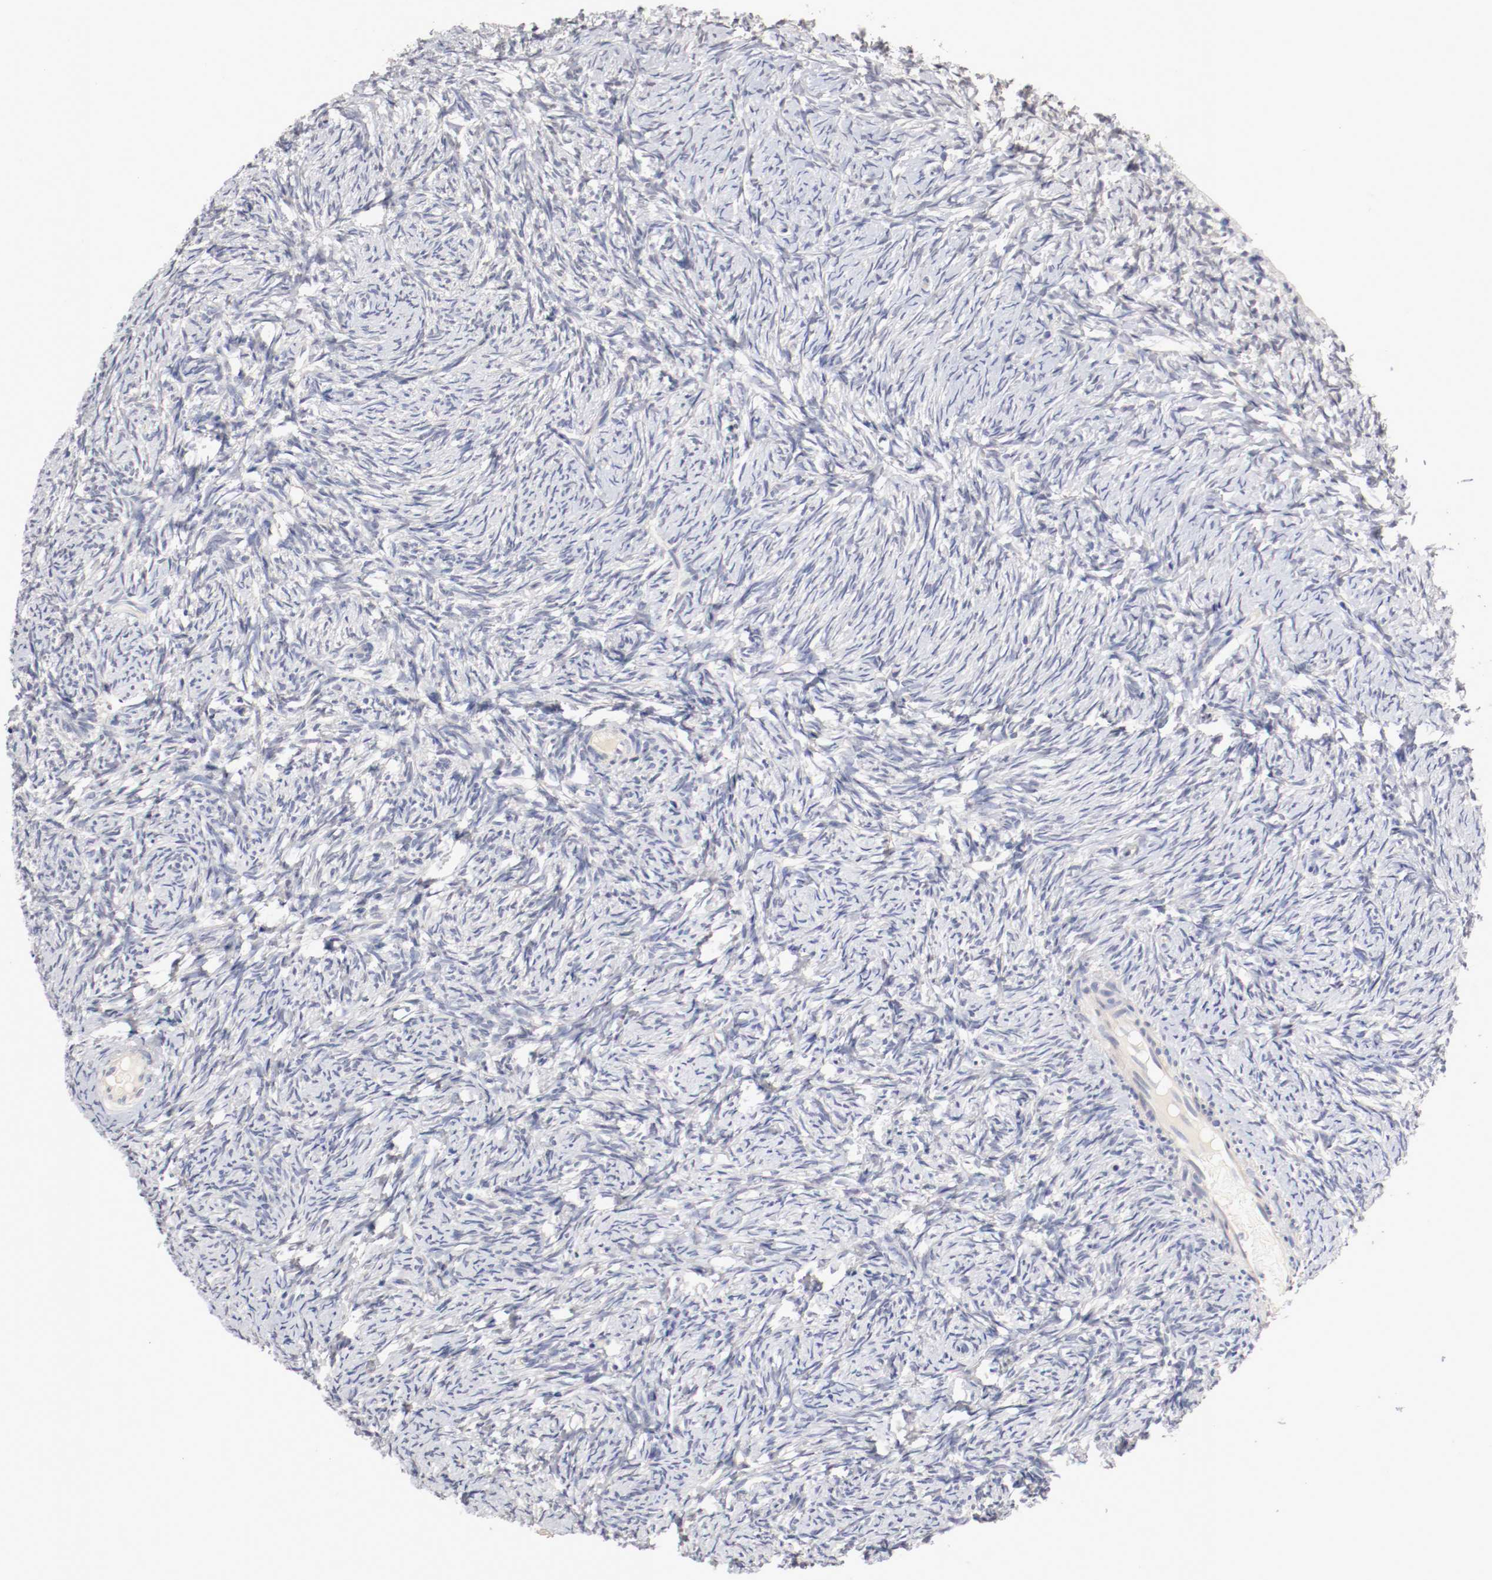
{"staining": {"intensity": "negative", "quantity": "none", "location": "none"}, "tissue": "ovary", "cell_type": "Ovarian stroma cells", "image_type": "normal", "snomed": [{"axis": "morphology", "description": "Normal tissue, NOS"}, {"axis": "topography", "description": "Ovary"}], "caption": "There is no significant expression in ovarian stroma cells of ovary.", "gene": "CEBPE", "patient": {"sex": "female", "age": 60}}